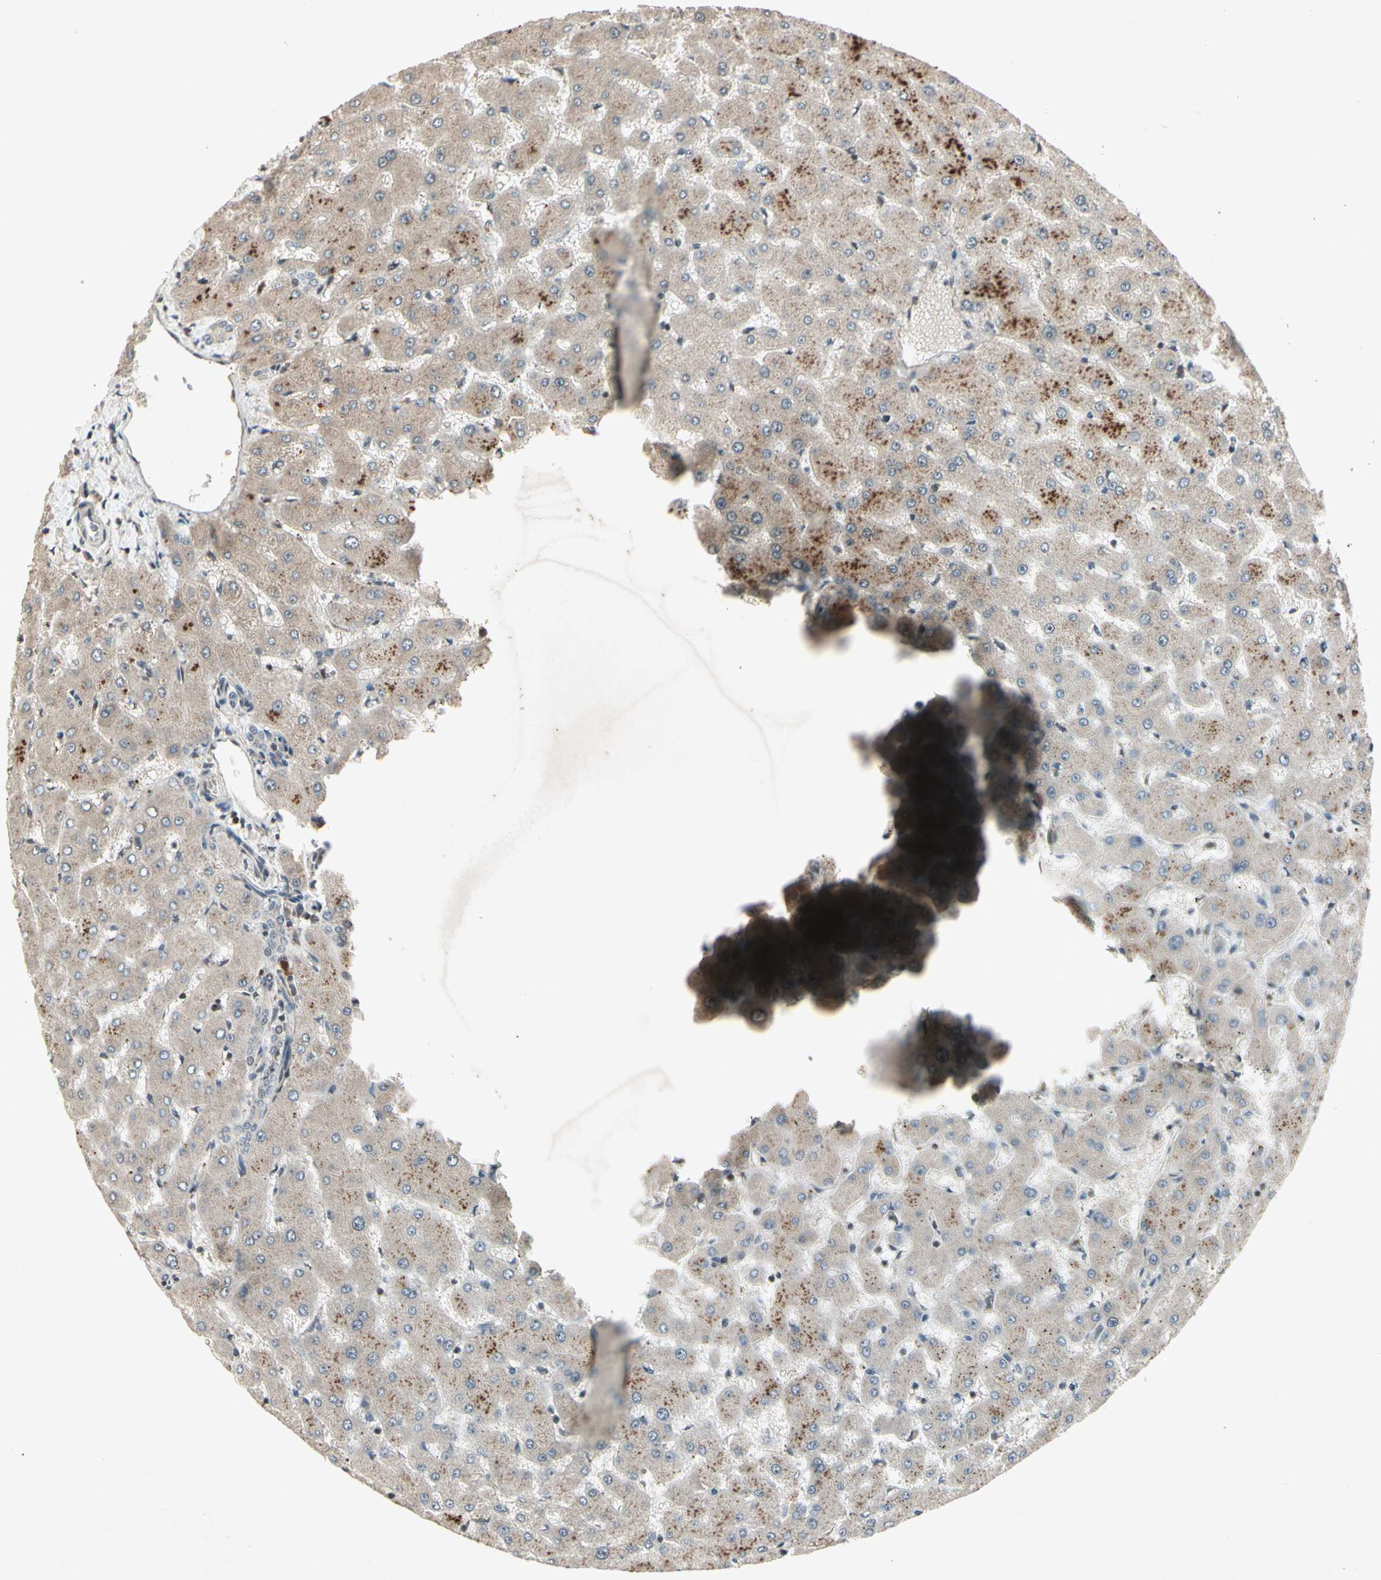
{"staining": {"intensity": "negative", "quantity": "none", "location": "none"}, "tissue": "liver", "cell_type": "Cholangiocytes", "image_type": "normal", "snomed": [{"axis": "morphology", "description": "Normal tissue, NOS"}, {"axis": "topography", "description": "Liver"}], "caption": "Immunohistochemical staining of benign human liver reveals no significant staining in cholangiocytes.", "gene": "TEK", "patient": {"sex": "female", "age": 63}}